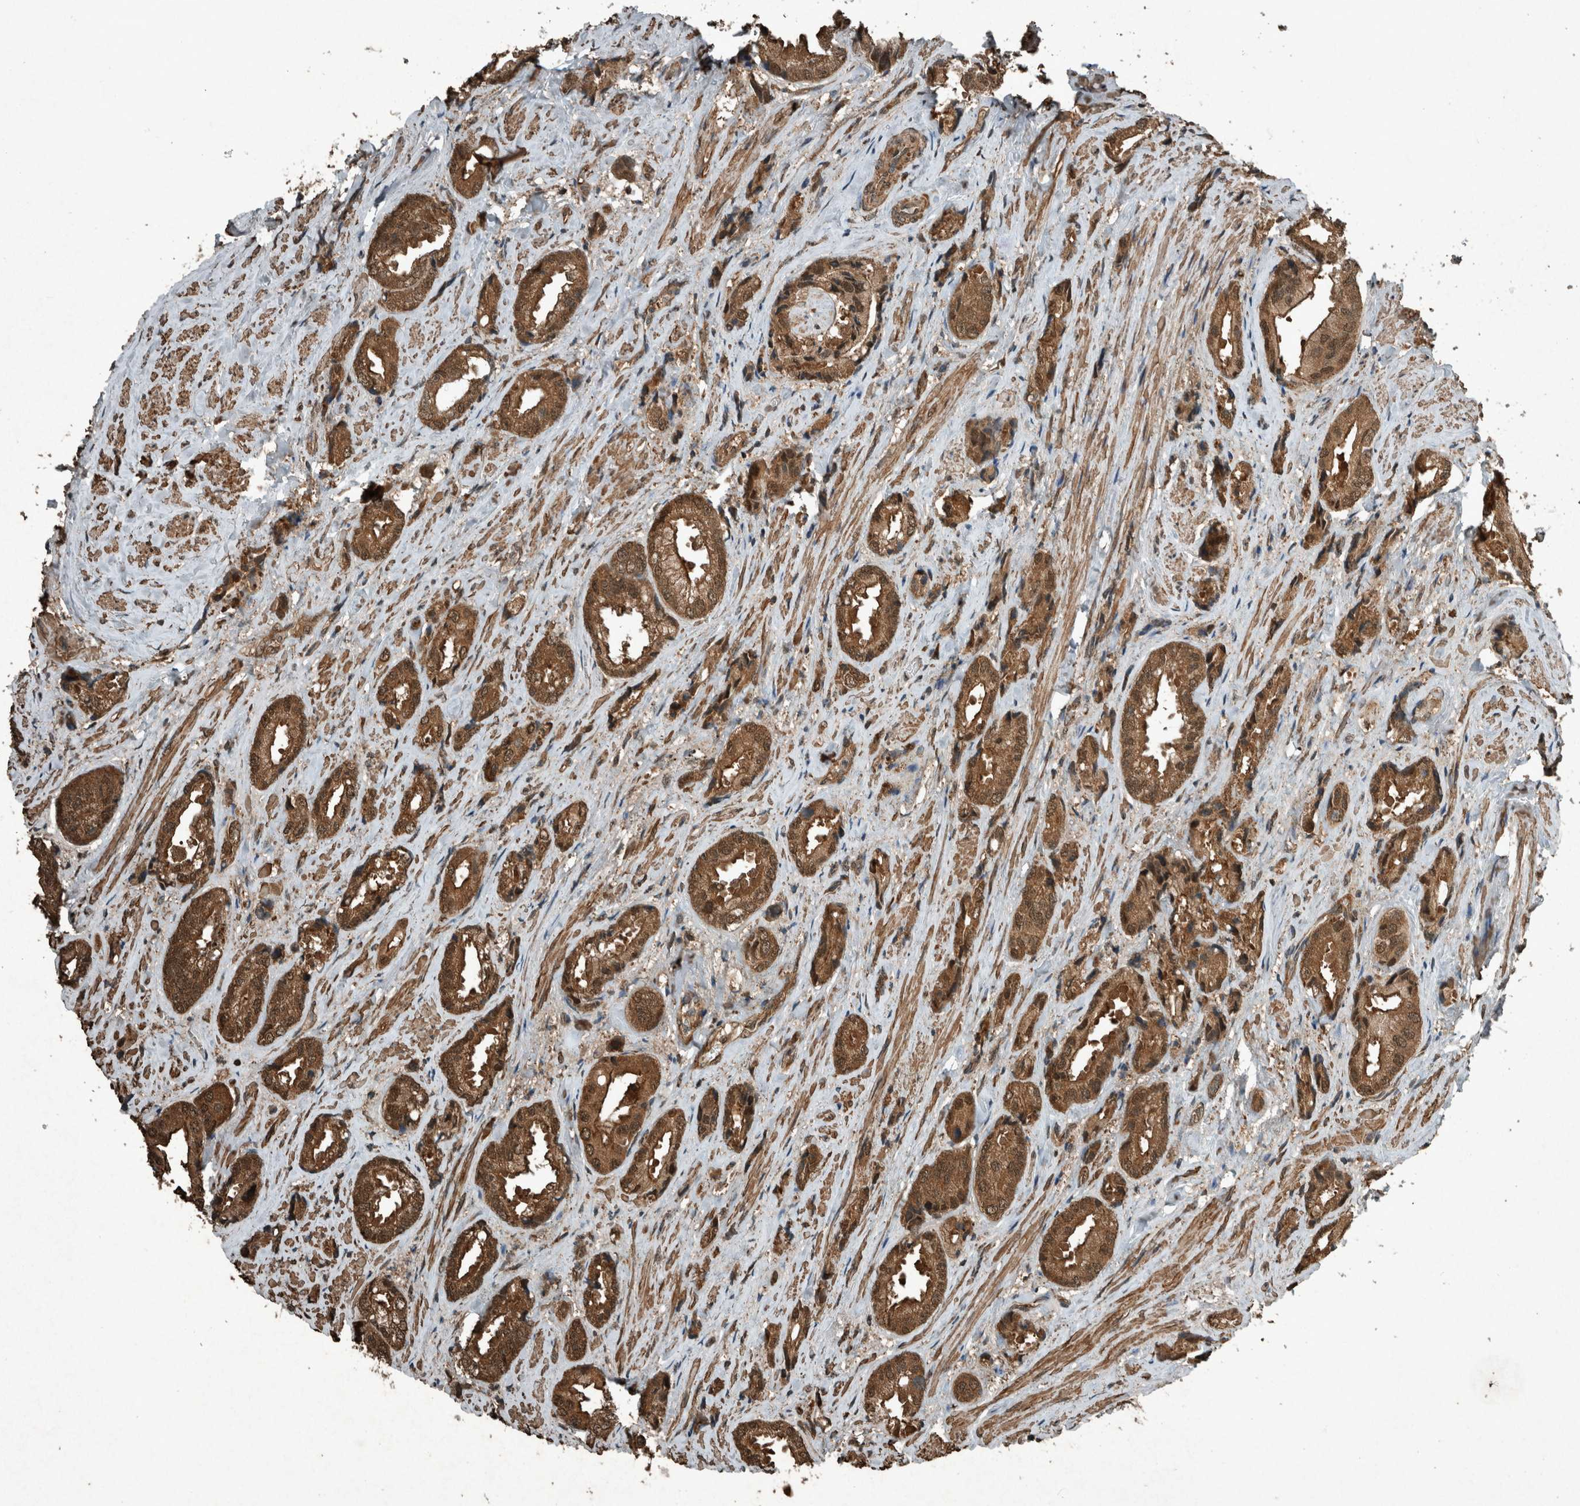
{"staining": {"intensity": "moderate", "quantity": ">75%", "location": "cytoplasmic/membranous,nuclear"}, "tissue": "prostate cancer", "cell_type": "Tumor cells", "image_type": "cancer", "snomed": [{"axis": "morphology", "description": "Adenocarcinoma, High grade"}, {"axis": "topography", "description": "Prostate"}], "caption": "A medium amount of moderate cytoplasmic/membranous and nuclear expression is present in about >75% of tumor cells in prostate cancer tissue.", "gene": "ARHGEF12", "patient": {"sex": "male", "age": 61}}